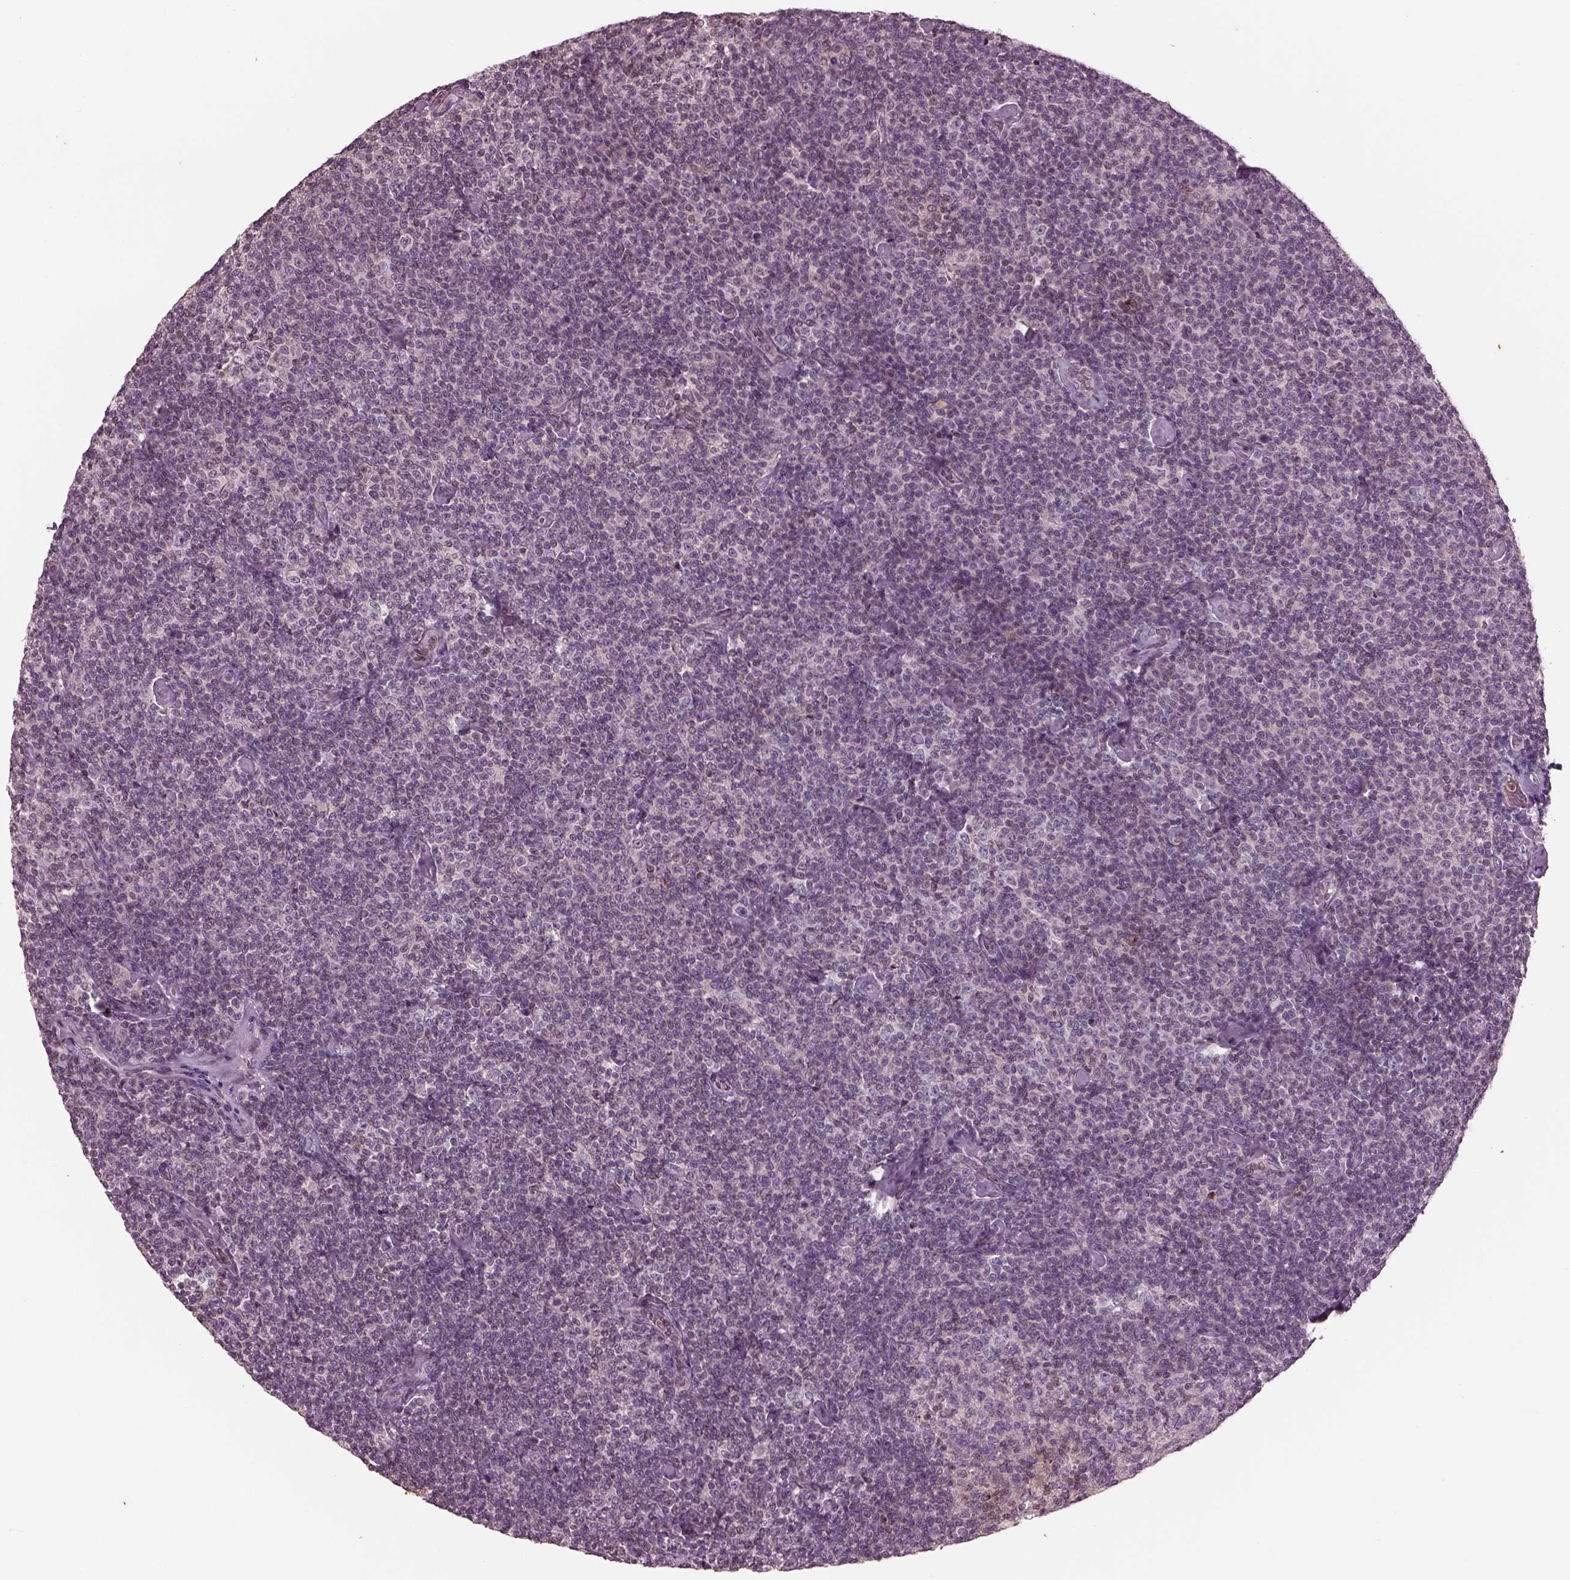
{"staining": {"intensity": "negative", "quantity": "none", "location": "none"}, "tissue": "lymphoma", "cell_type": "Tumor cells", "image_type": "cancer", "snomed": [{"axis": "morphology", "description": "Malignant lymphoma, non-Hodgkin's type, Low grade"}, {"axis": "topography", "description": "Lymph node"}], "caption": "Low-grade malignant lymphoma, non-Hodgkin's type stained for a protein using immunohistochemistry reveals no expression tumor cells.", "gene": "PTX4", "patient": {"sex": "male", "age": 81}}